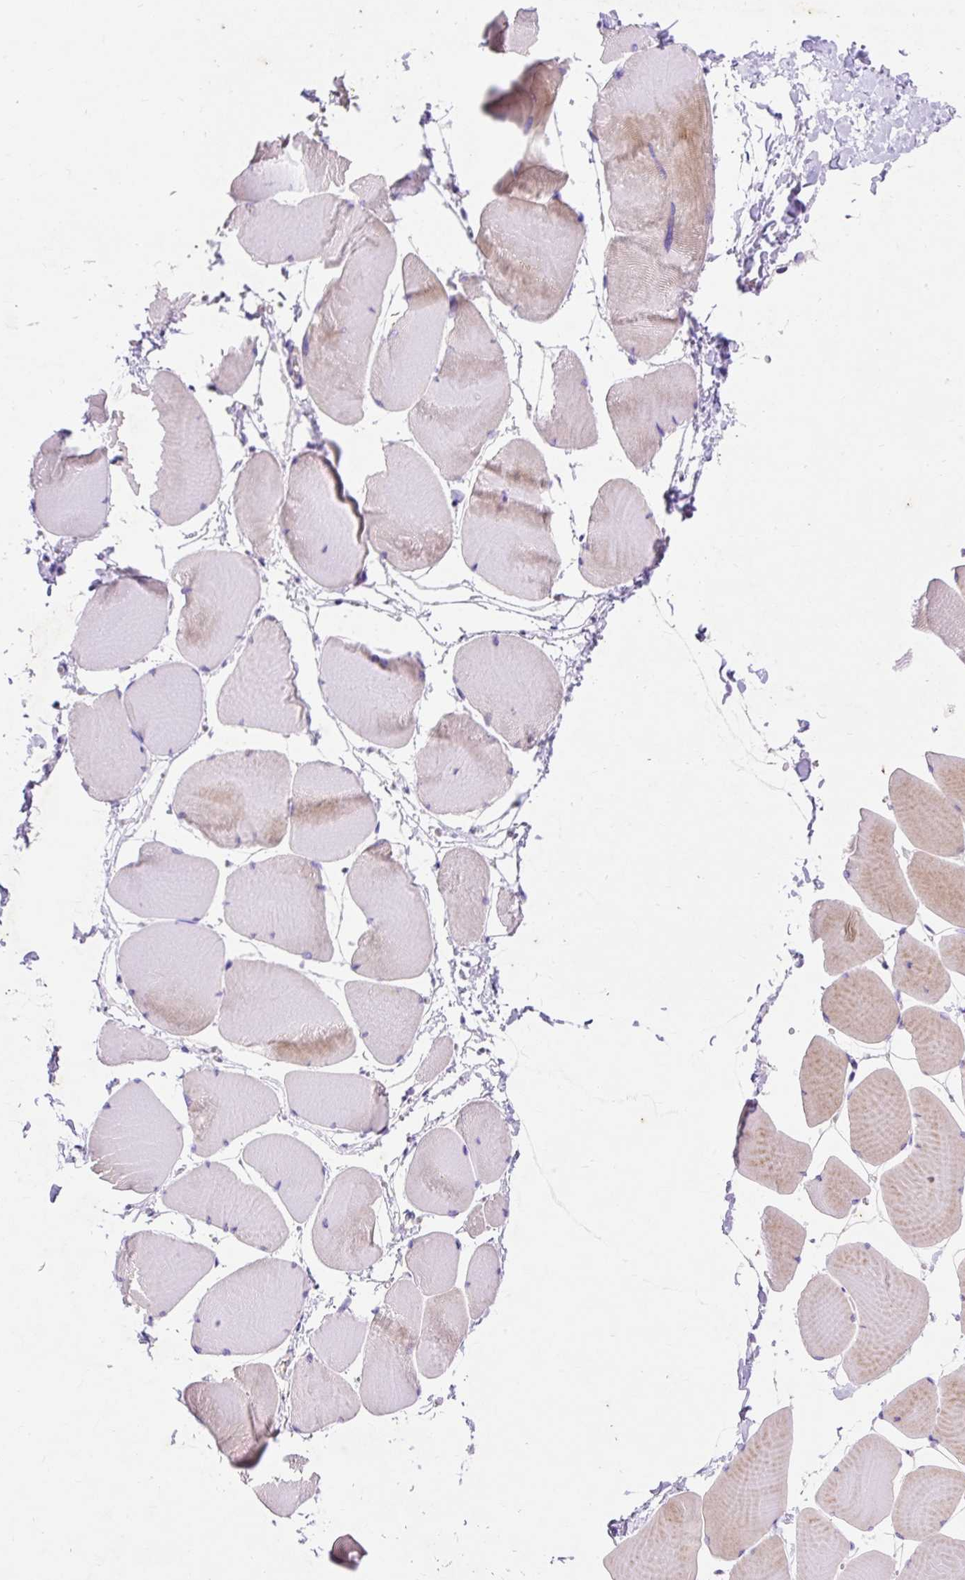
{"staining": {"intensity": "strong", "quantity": "25%-75%", "location": "cytoplasmic/membranous"}, "tissue": "skeletal muscle", "cell_type": "Myocytes", "image_type": "normal", "snomed": [{"axis": "morphology", "description": "Normal tissue, NOS"}, {"axis": "topography", "description": "Skeletal muscle"}], "caption": "Protein staining displays strong cytoplasmic/membranous staining in about 25%-75% of myocytes in unremarkable skeletal muscle.", "gene": "OR4K15", "patient": {"sex": "male", "age": 25}}